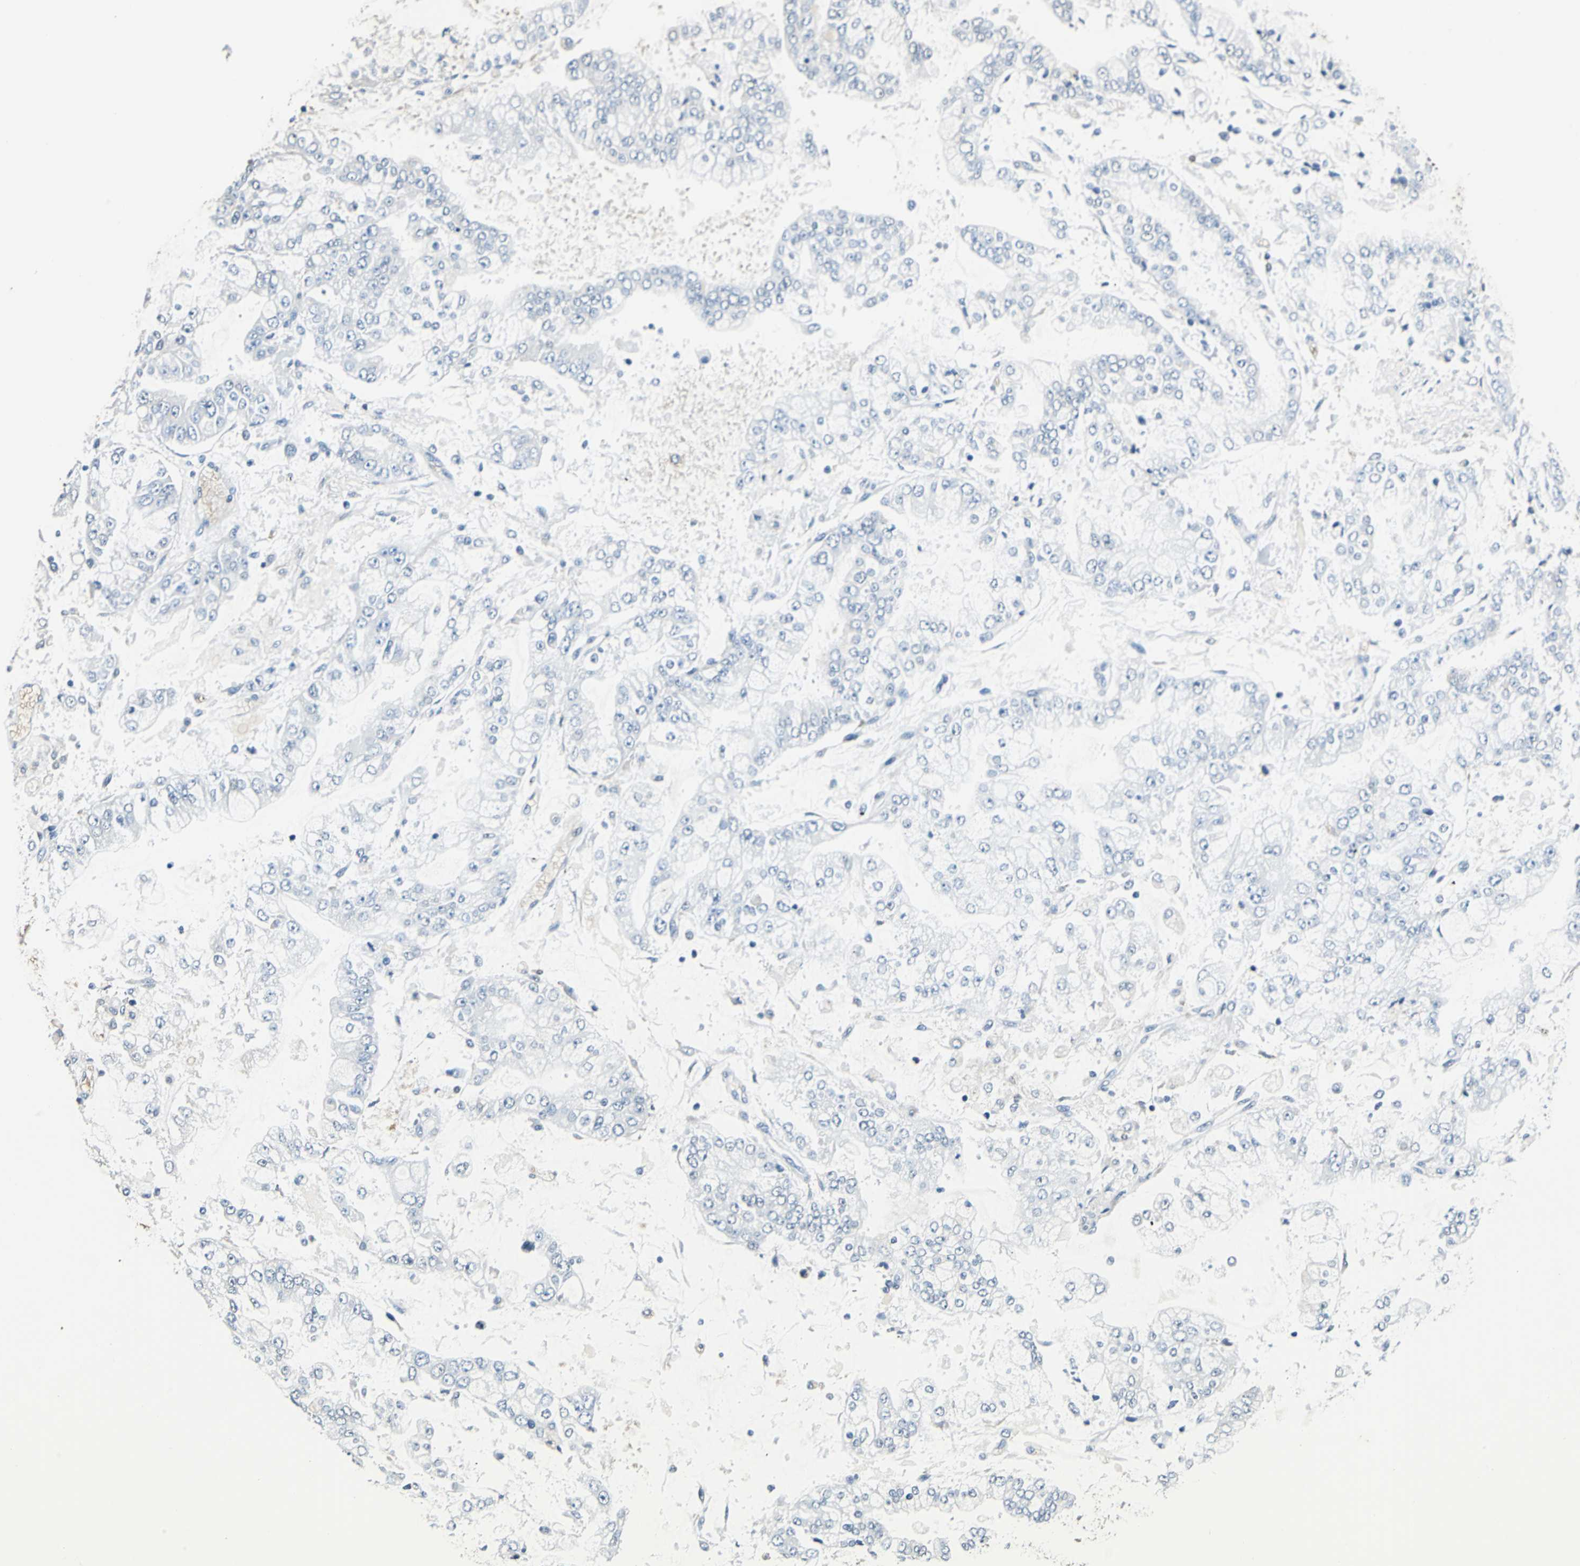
{"staining": {"intensity": "negative", "quantity": "none", "location": "none"}, "tissue": "stomach cancer", "cell_type": "Tumor cells", "image_type": "cancer", "snomed": [{"axis": "morphology", "description": "Adenocarcinoma, NOS"}, {"axis": "topography", "description": "Stomach"}], "caption": "This is a image of IHC staining of stomach cancer (adenocarcinoma), which shows no expression in tumor cells. The staining is performed using DAB brown chromogen with nuclei counter-stained in using hematoxylin.", "gene": "NIT1", "patient": {"sex": "male", "age": 76}}